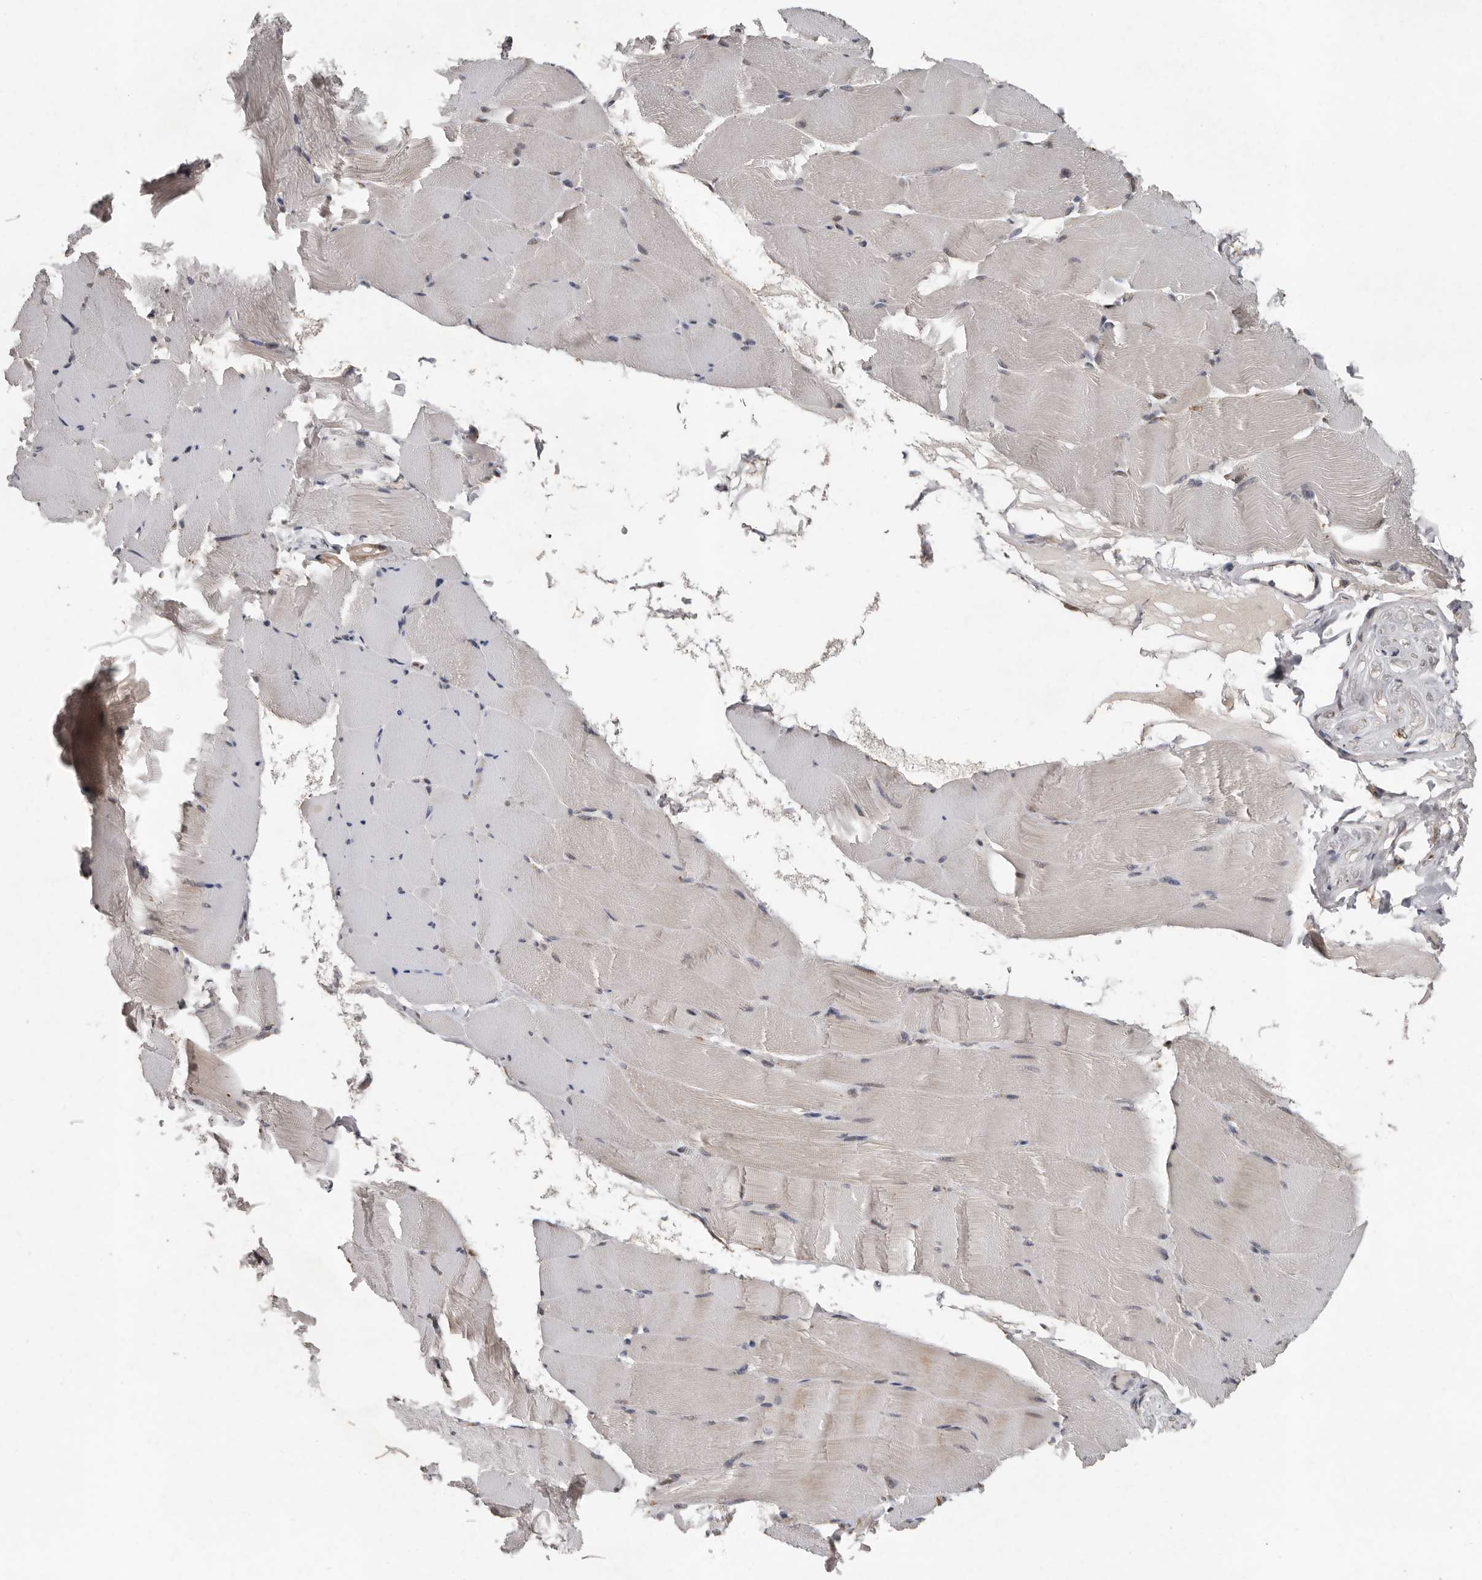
{"staining": {"intensity": "weak", "quantity": "<25%", "location": "cytoplasmic/membranous,nuclear"}, "tissue": "skeletal muscle", "cell_type": "Myocytes", "image_type": "normal", "snomed": [{"axis": "morphology", "description": "Normal tissue, NOS"}, {"axis": "topography", "description": "Skeletal muscle"}], "caption": "IHC image of unremarkable skeletal muscle stained for a protein (brown), which displays no positivity in myocytes. Nuclei are stained in blue.", "gene": "LRGUK", "patient": {"sex": "male", "age": 62}}